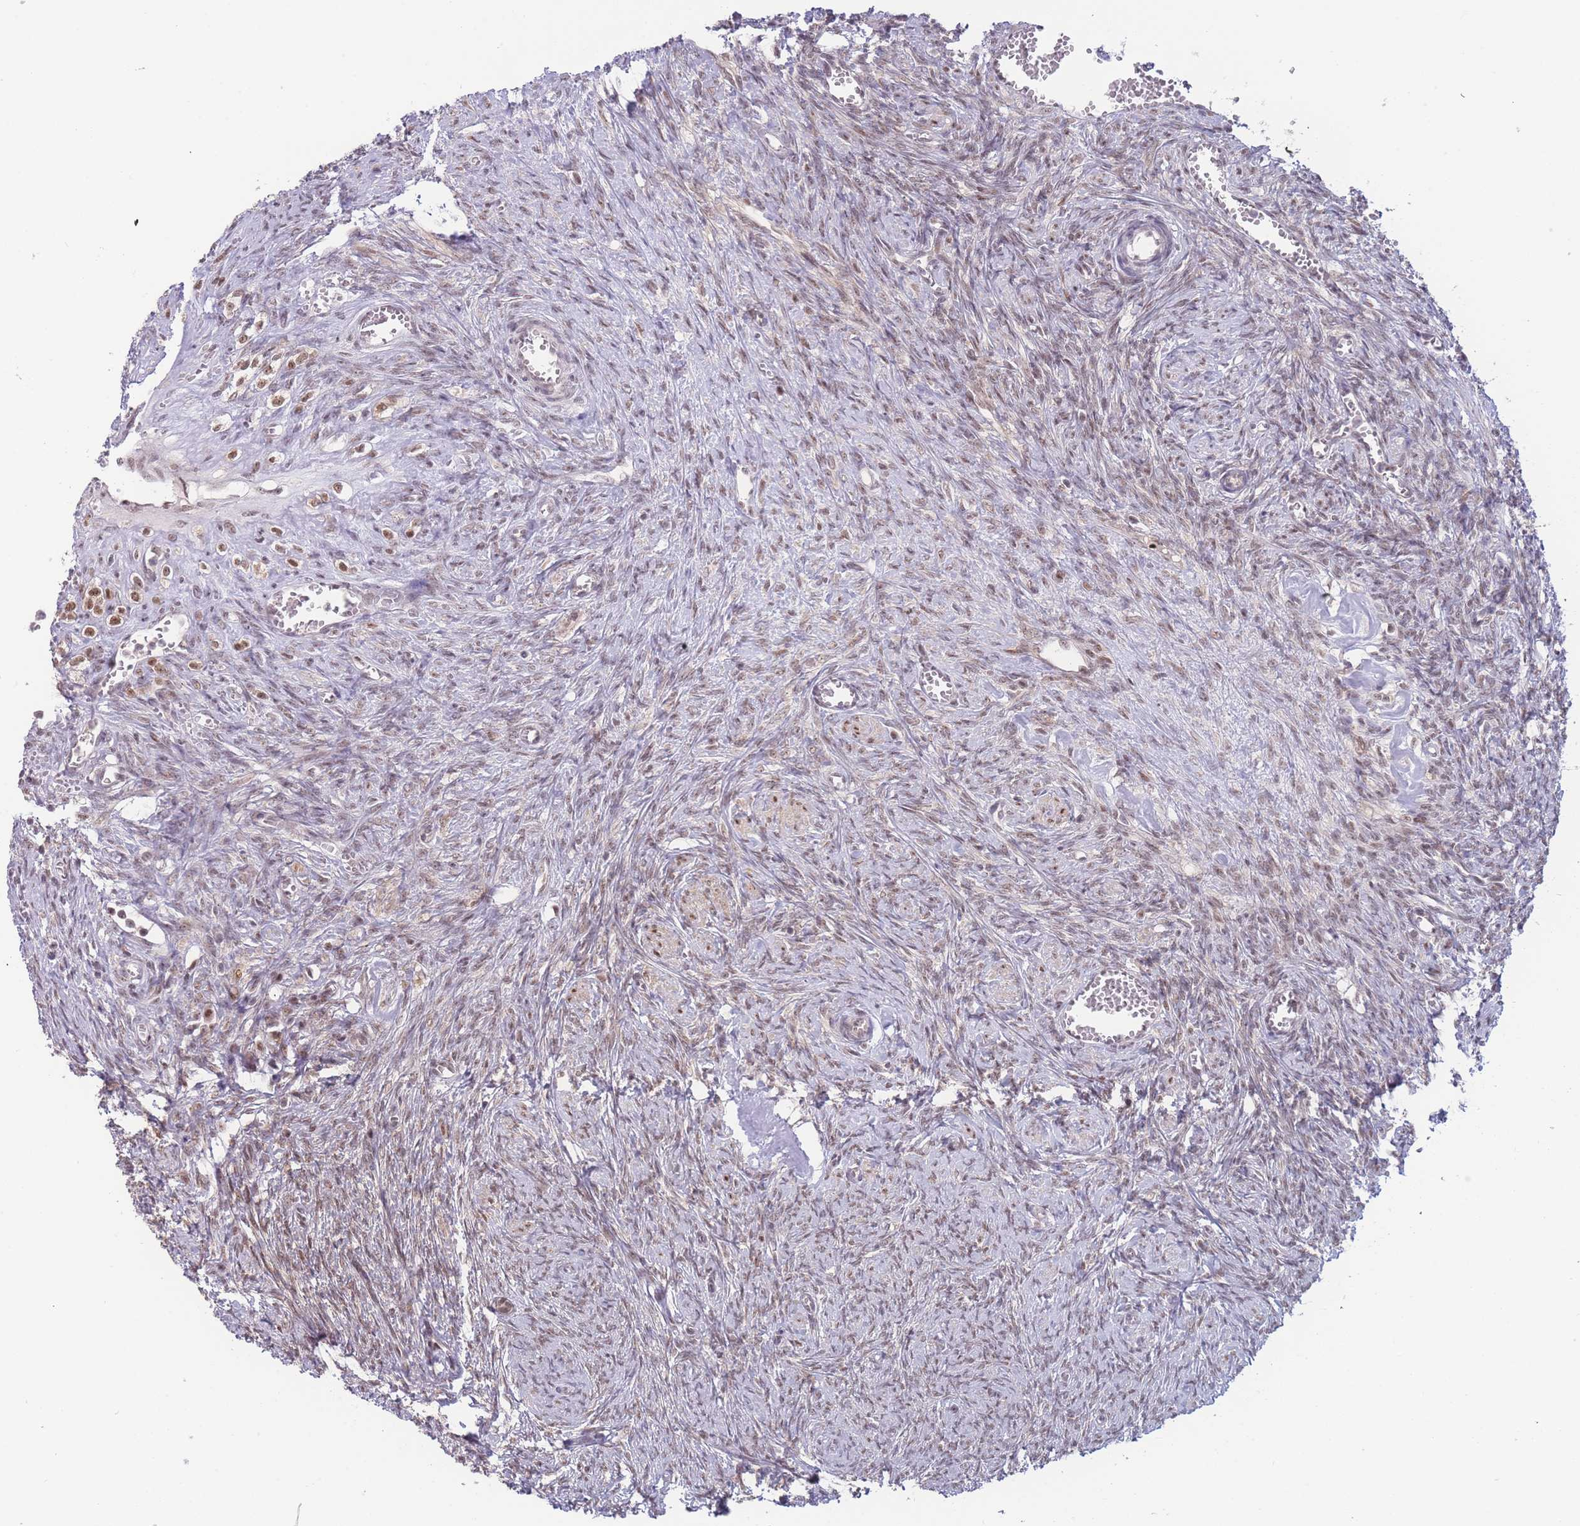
{"staining": {"intensity": "moderate", "quantity": "25%-75%", "location": "nuclear"}, "tissue": "ovary", "cell_type": "Follicle cells", "image_type": "normal", "snomed": [{"axis": "morphology", "description": "Normal tissue, NOS"}, {"axis": "topography", "description": "Ovary"}], "caption": "Ovary stained with a brown dye displays moderate nuclear positive staining in approximately 25%-75% of follicle cells.", "gene": "DEAF1", "patient": {"sex": "female", "age": 44}}